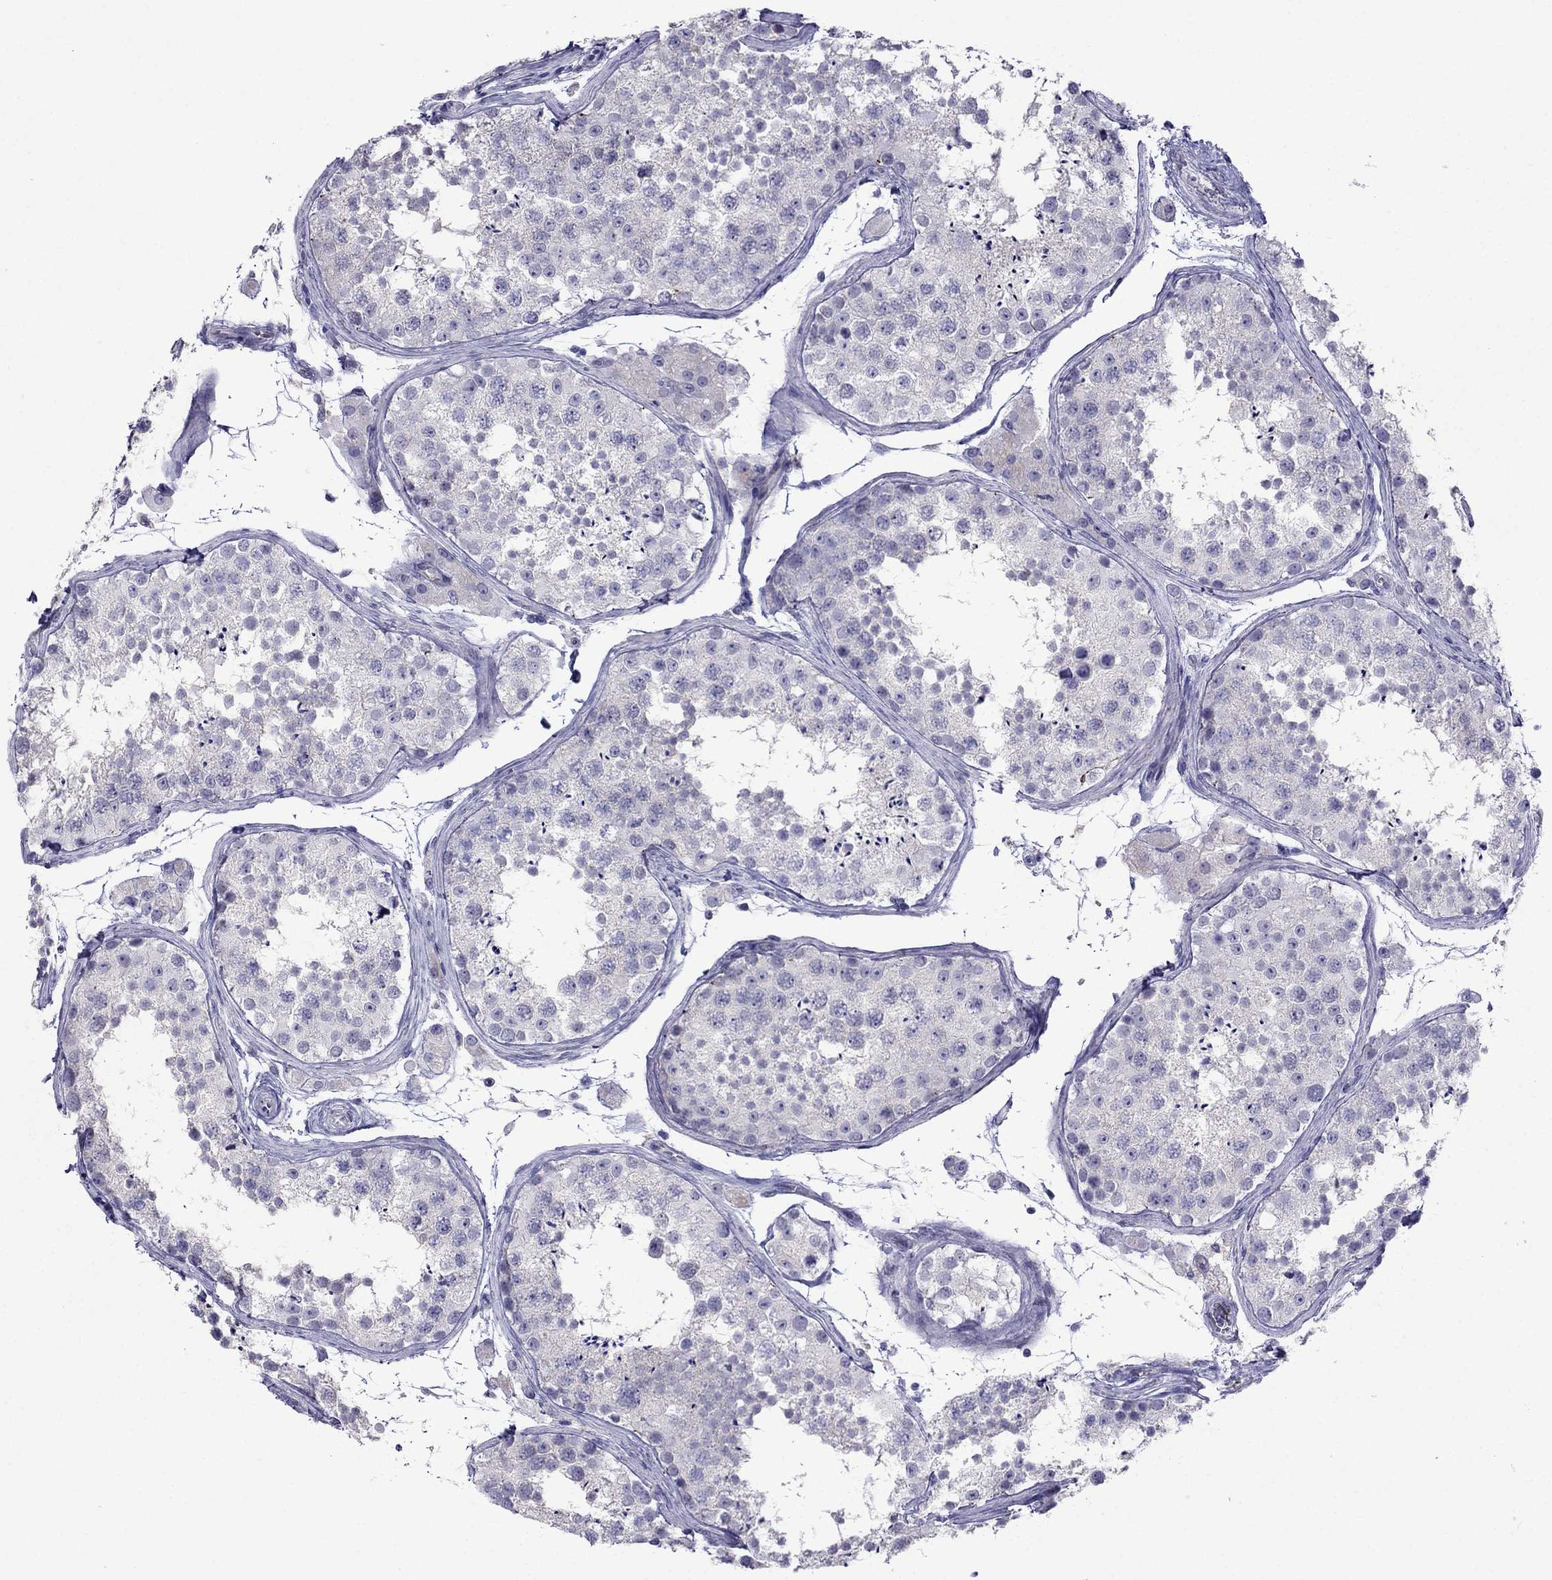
{"staining": {"intensity": "negative", "quantity": "none", "location": "none"}, "tissue": "testis", "cell_type": "Cells in seminiferous ducts", "image_type": "normal", "snomed": [{"axis": "morphology", "description": "Normal tissue, NOS"}, {"axis": "topography", "description": "Testis"}], "caption": "Immunohistochemistry (IHC) histopathology image of unremarkable testis: testis stained with DAB (3,3'-diaminobenzidine) exhibits no significant protein positivity in cells in seminiferous ducts. Brightfield microscopy of immunohistochemistry (IHC) stained with DAB (3,3'-diaminobenzidine) (brown) and hematoxylin (blue), captured at high magnification.", "gene": "MGP", "patient": {"sex": "male", "age": 41}}